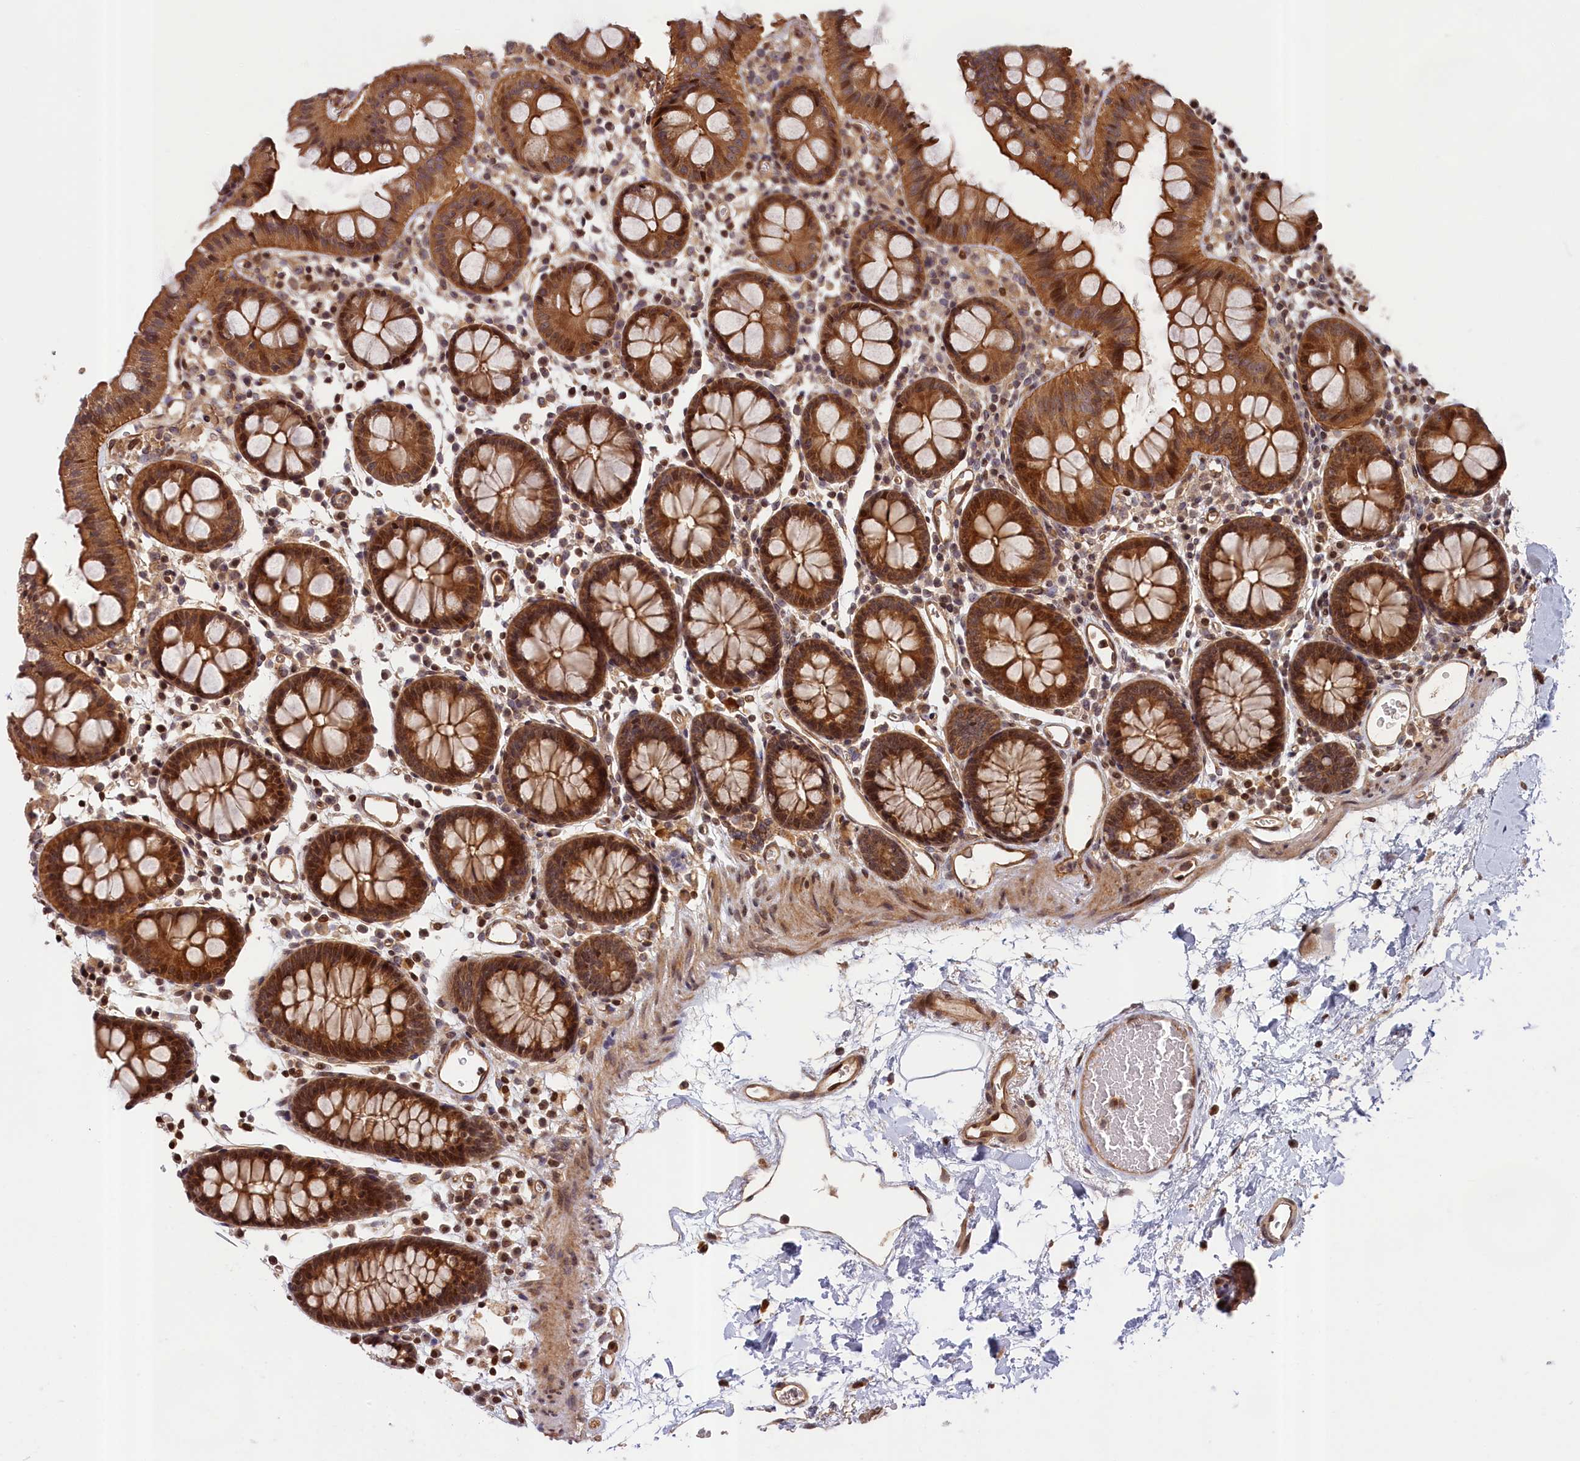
{"staining": {"intensity": "moderate", "quantity": ">75%", "location": "cytoplasmic/membranous,nuclear"}, "tissue": "colon", "cell_type": "Endothelial cells", "image_type": "normal", "snomed": [{"axis": "morphology", "description": "Normal tissue, NOS"}, {"axis": "topography", "description": "Colon"}], "caption": "A brown stain highlights moderate cytoplasmic/membranous,nuclear positivity of a protein in endothelial cells of benign human colon.", "gene": "CEP44", "patient": {"sex": "male", "age": 75}}